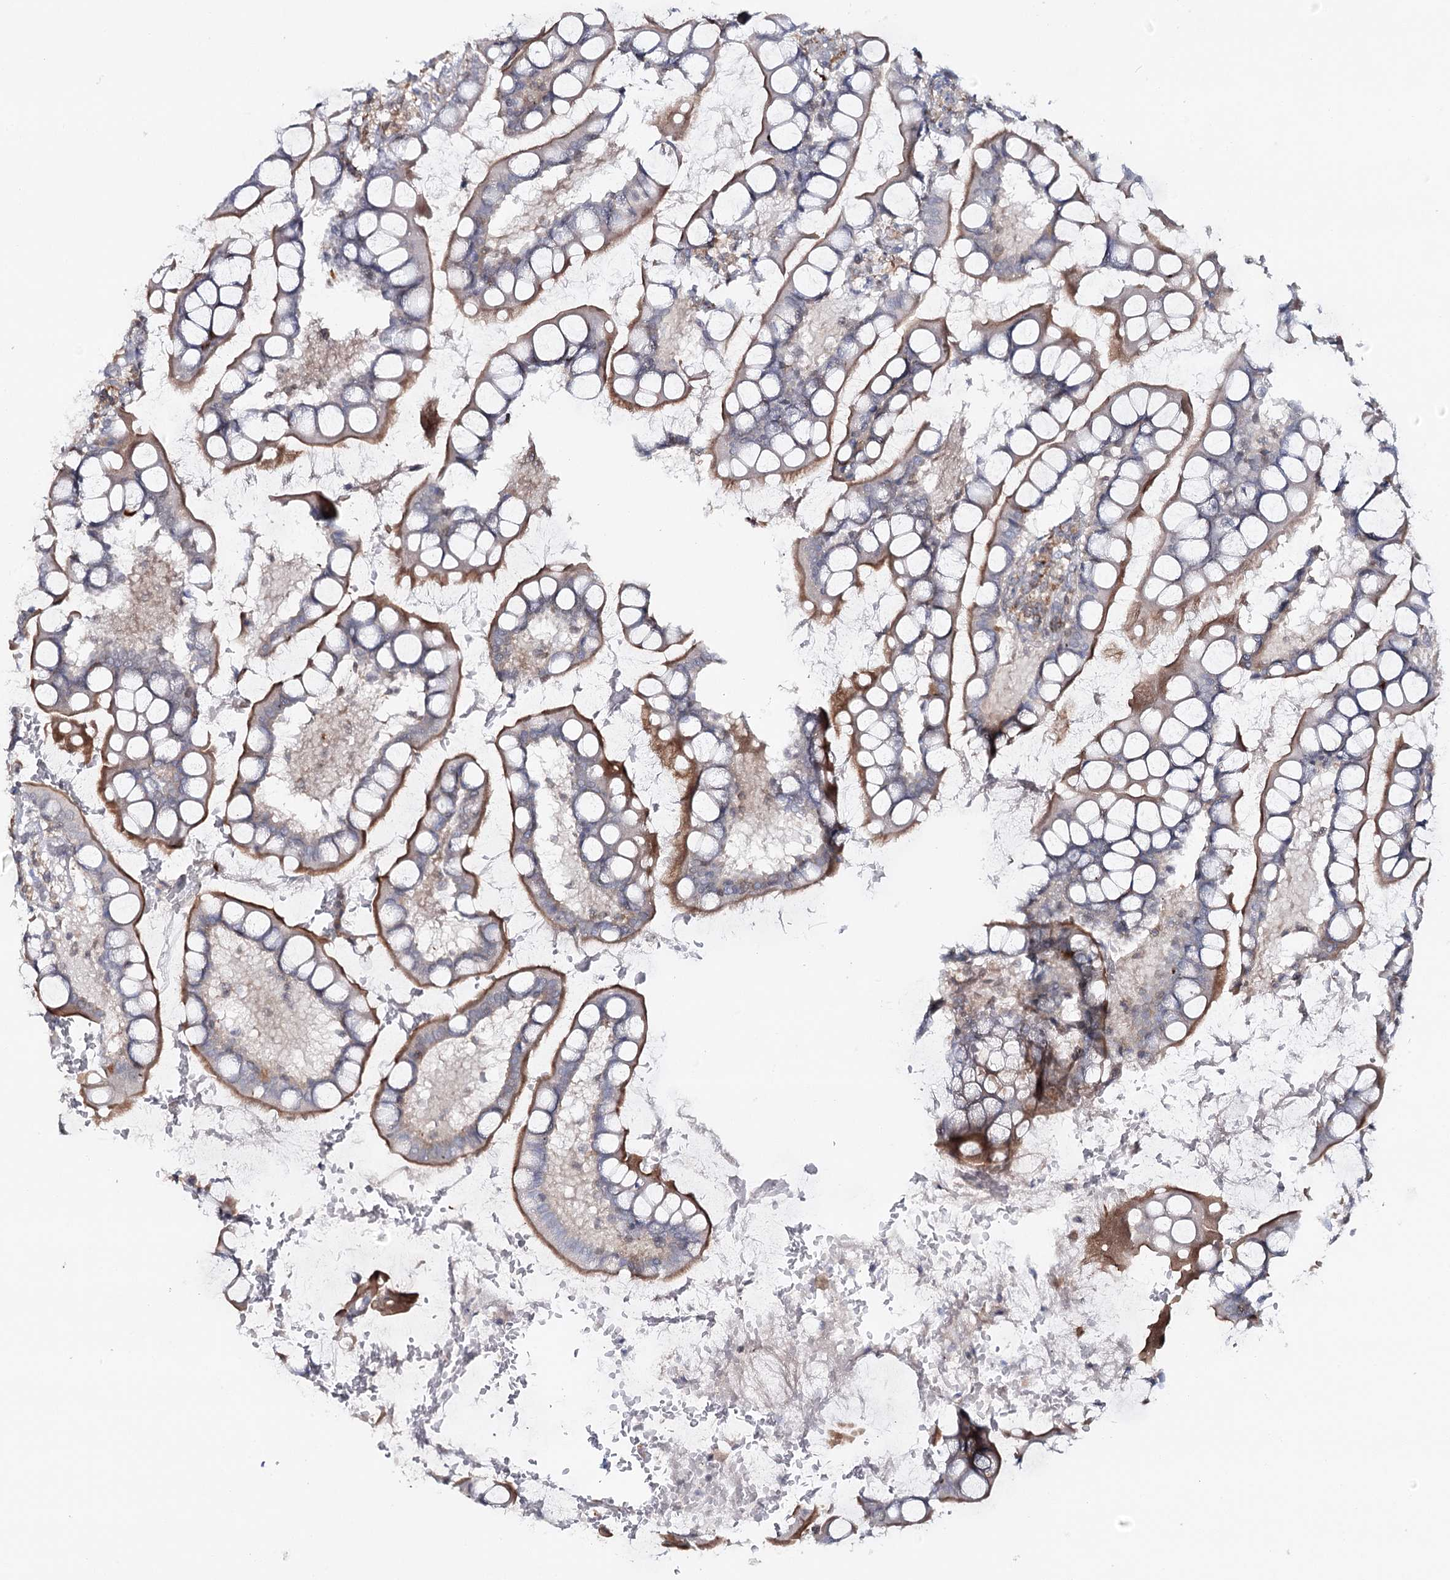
{"staining": {"intensity": "moderate", "quantity": "25%-75%", "location": "cytoplasmic/membranous,nuclear"}, "tissue": "small intestine", "cell_type": "Glandular cells", "image_type": "normal", "snomed": [{"axis": "morphology", "description": "Normal tissue, NOS"}, {"axis": "topography", "description": "Small intestine"}], "caption": "Unremarkable small intestine exhibits moderate cytoplasmic/membranous,nuclear positivity in approximately 25%-75% of glandular cells.", "gene": "ZC3H8", "patient": {"sex": "male", "age": 52}}